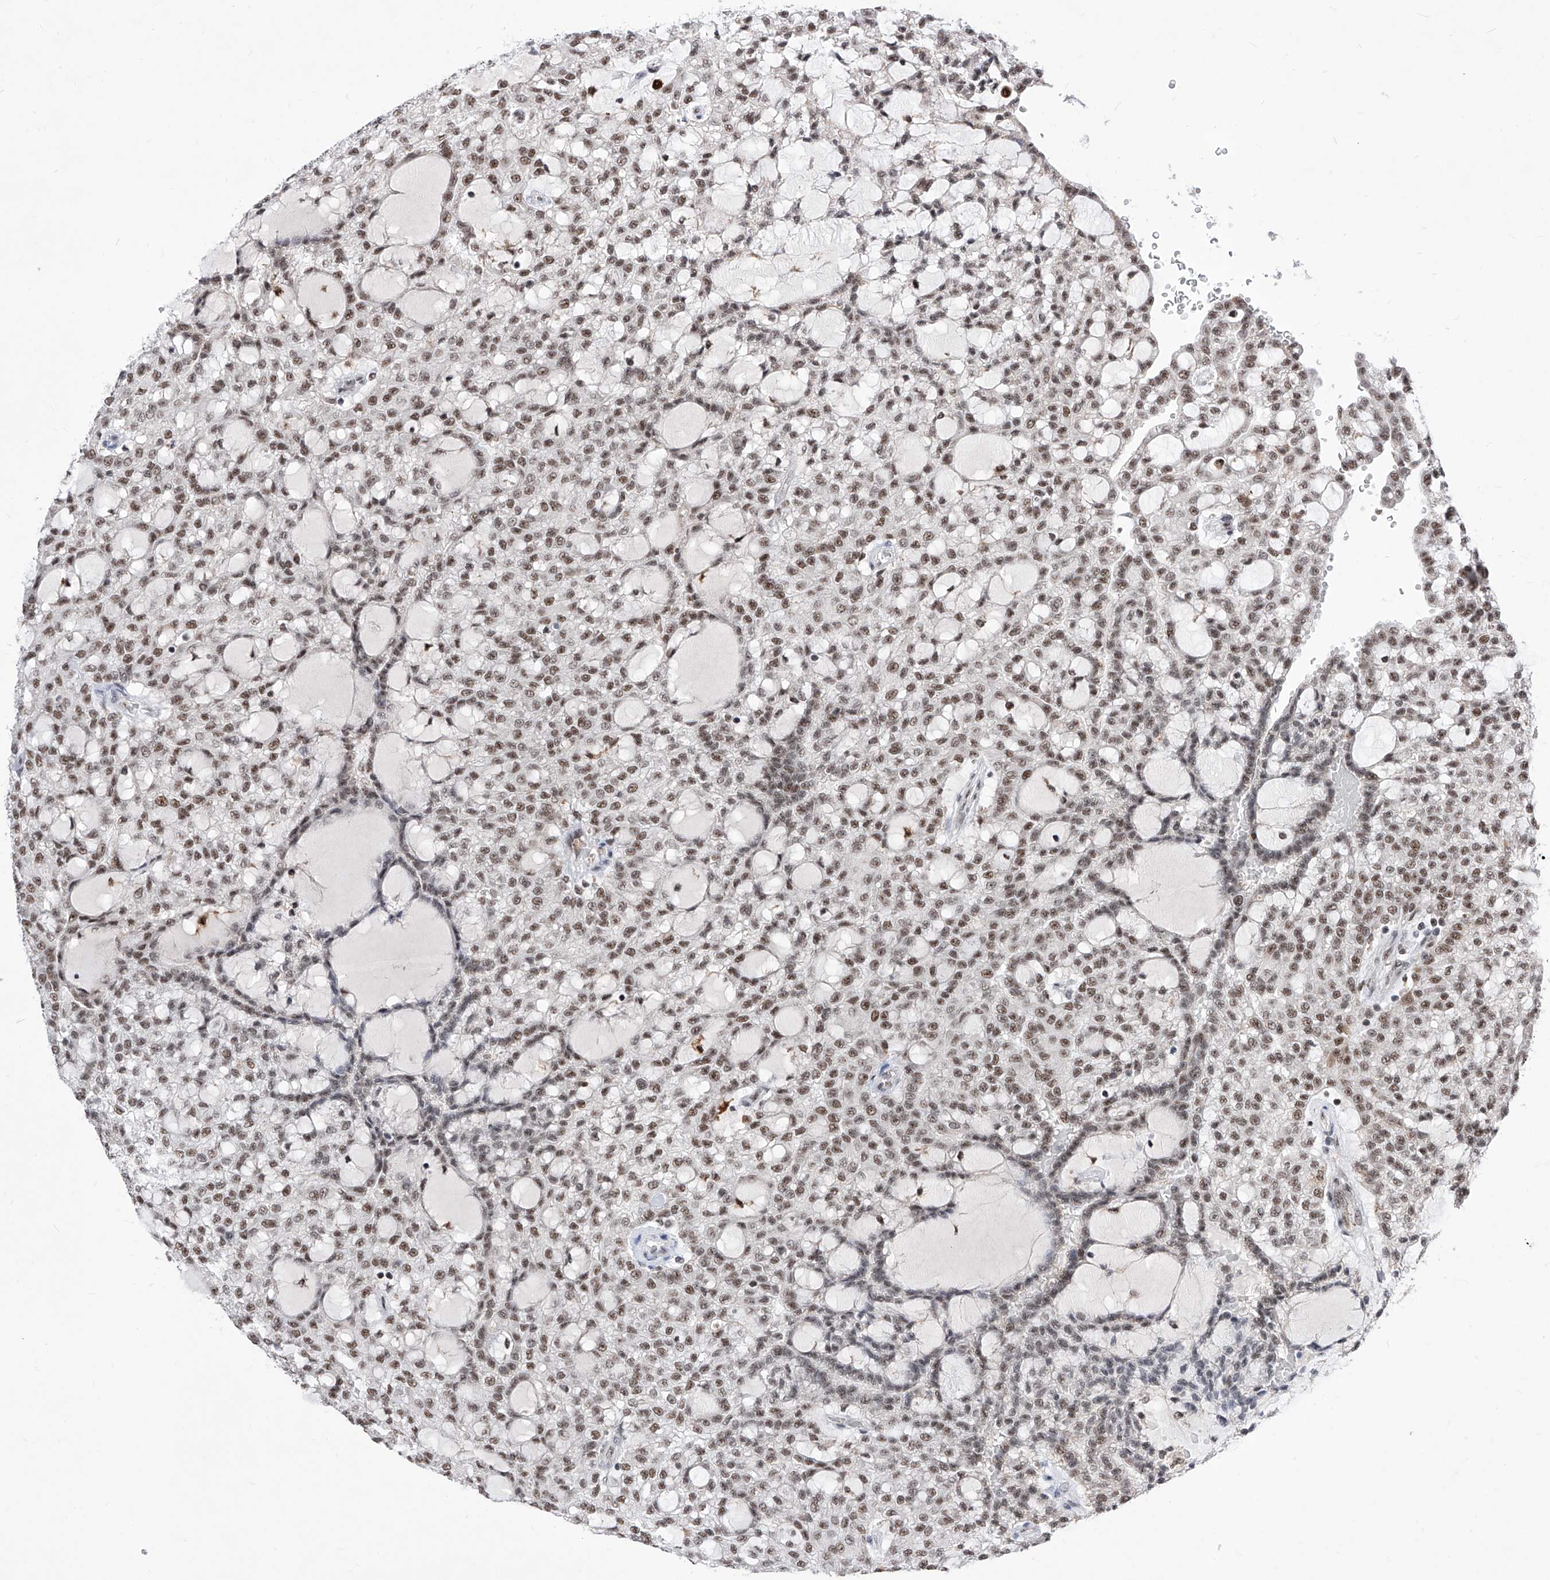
{"staining": {"intensity": "moderate", "quantity": ">75%", "location": "nuclear"}, "tissue": "renal cancer", "cell_type": "Tumor cells", "image_type": "cancer", "snomed": [{"axis": "morphology", "description": "Adenocarcinoma, NOS"}, {"axis": "topography", "description": "Kidney"}], "caption": "Adenocarcinoma (renal) stained with DAB immunohistochemistry (IHC) shows medium levels of moderate nuclear expression in about >75% of tumor cells.", "gene": "PHF5A", "patient": {"sex": "male", "age": 63}}